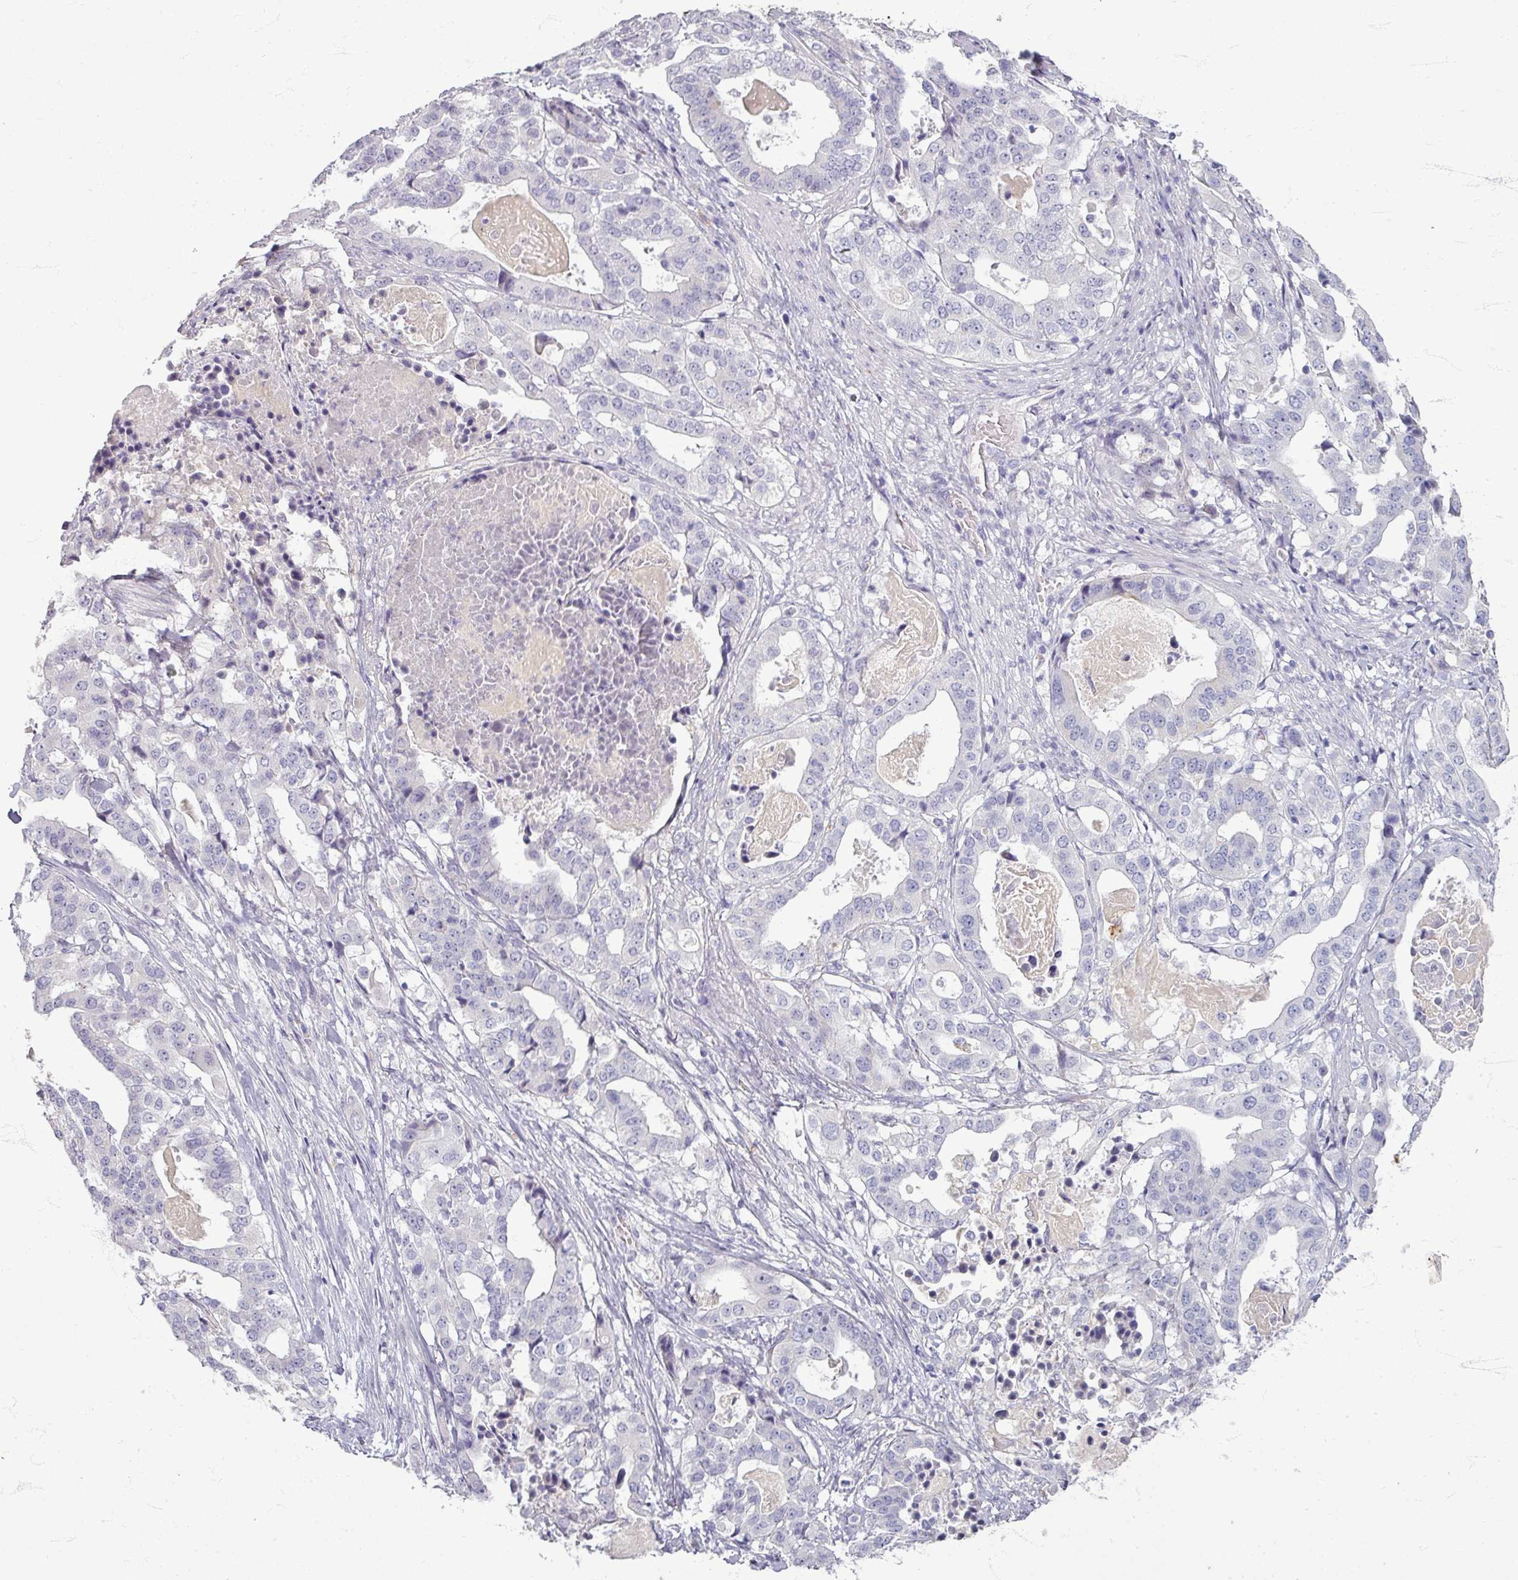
{"staining": {"intensity": "negative", "quantity": "none", "location": "none"}, "tissue": "stomach cancer", "cell_type": "Tumor cells", "image_type": "cancer", "snomed": [{"axis": "morphology", "description": "Adenocarcinoma, NOS"}, {"axis": "topography", "description": "Stomach"}], "caption": "Human stomach adenocarcinoma stained for a protein using immunohistochemistry displays no positivity in tumor cells.", "gene": "ZNF878", "patient": {"sex": "male", "age": 48}}